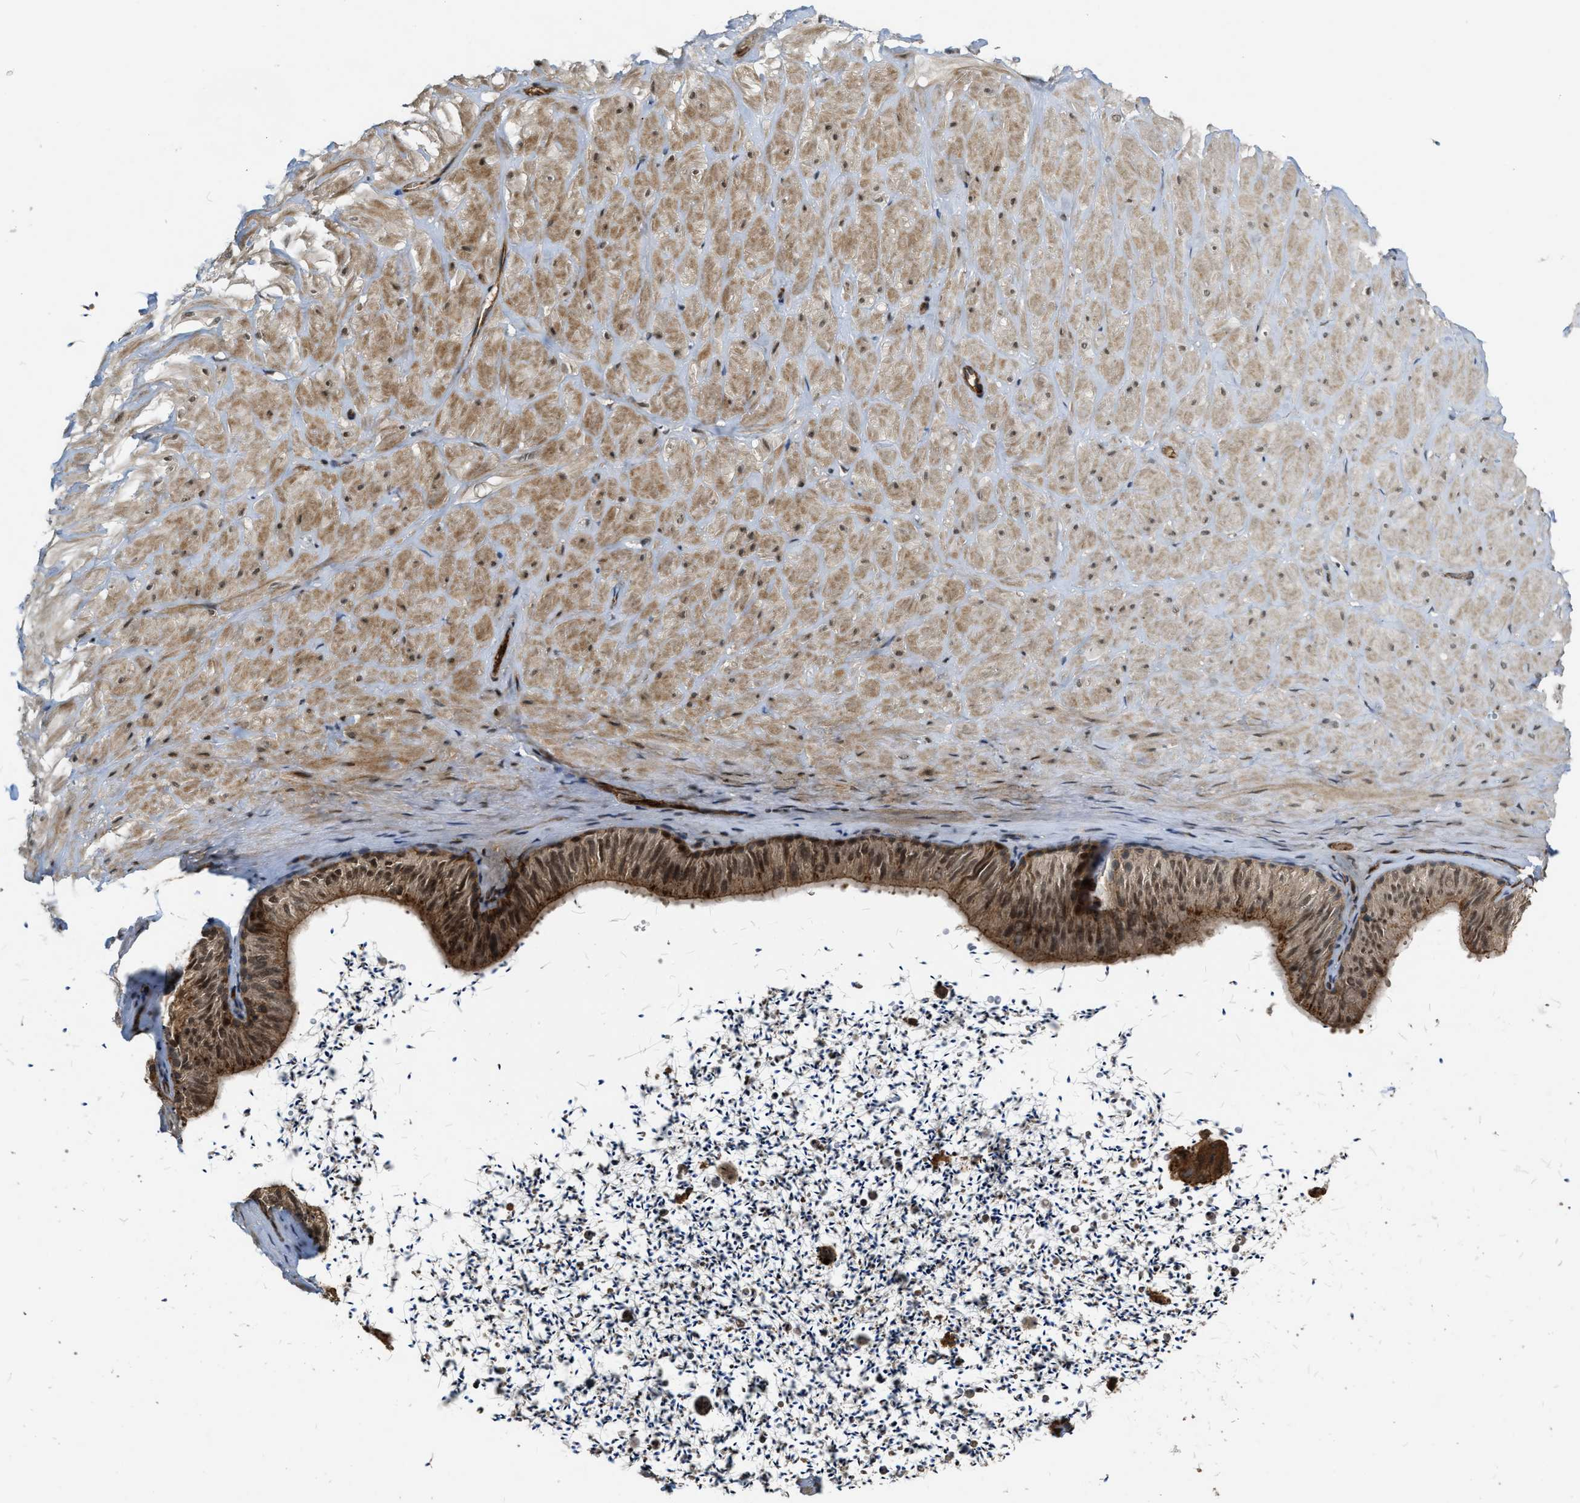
{"staining": {"intensity": "weak", "quantity": ">75%", "location": "cytoplasmic/membranous,nuclear"}, "tissue": "adipose tissue", "cell_type": "Adipocytes", "image_type": "normal", "snomed": [{"axis": "morphology", "description": "Normal tissue, NOS"}, {"axis": "topography", "description": "Adipose tissue"}, {"axis": "topography", "description": "Vascular tissue"}, {"axis": "topography", "description": "Peripheral nerve tissue"}], "caption": "DAB immunohistochemical staining of normal adipose tissue reveals weak cytoplasmic/membranous,nuclear protein positivity in about >75% of adipocytes. The staining was performed using DAB, with brown indicating positive protein expression. Nuclei are stained blue with hematoxylin.", "gene": "DPF2", "patient": {"sex": "male", "age": 25}}